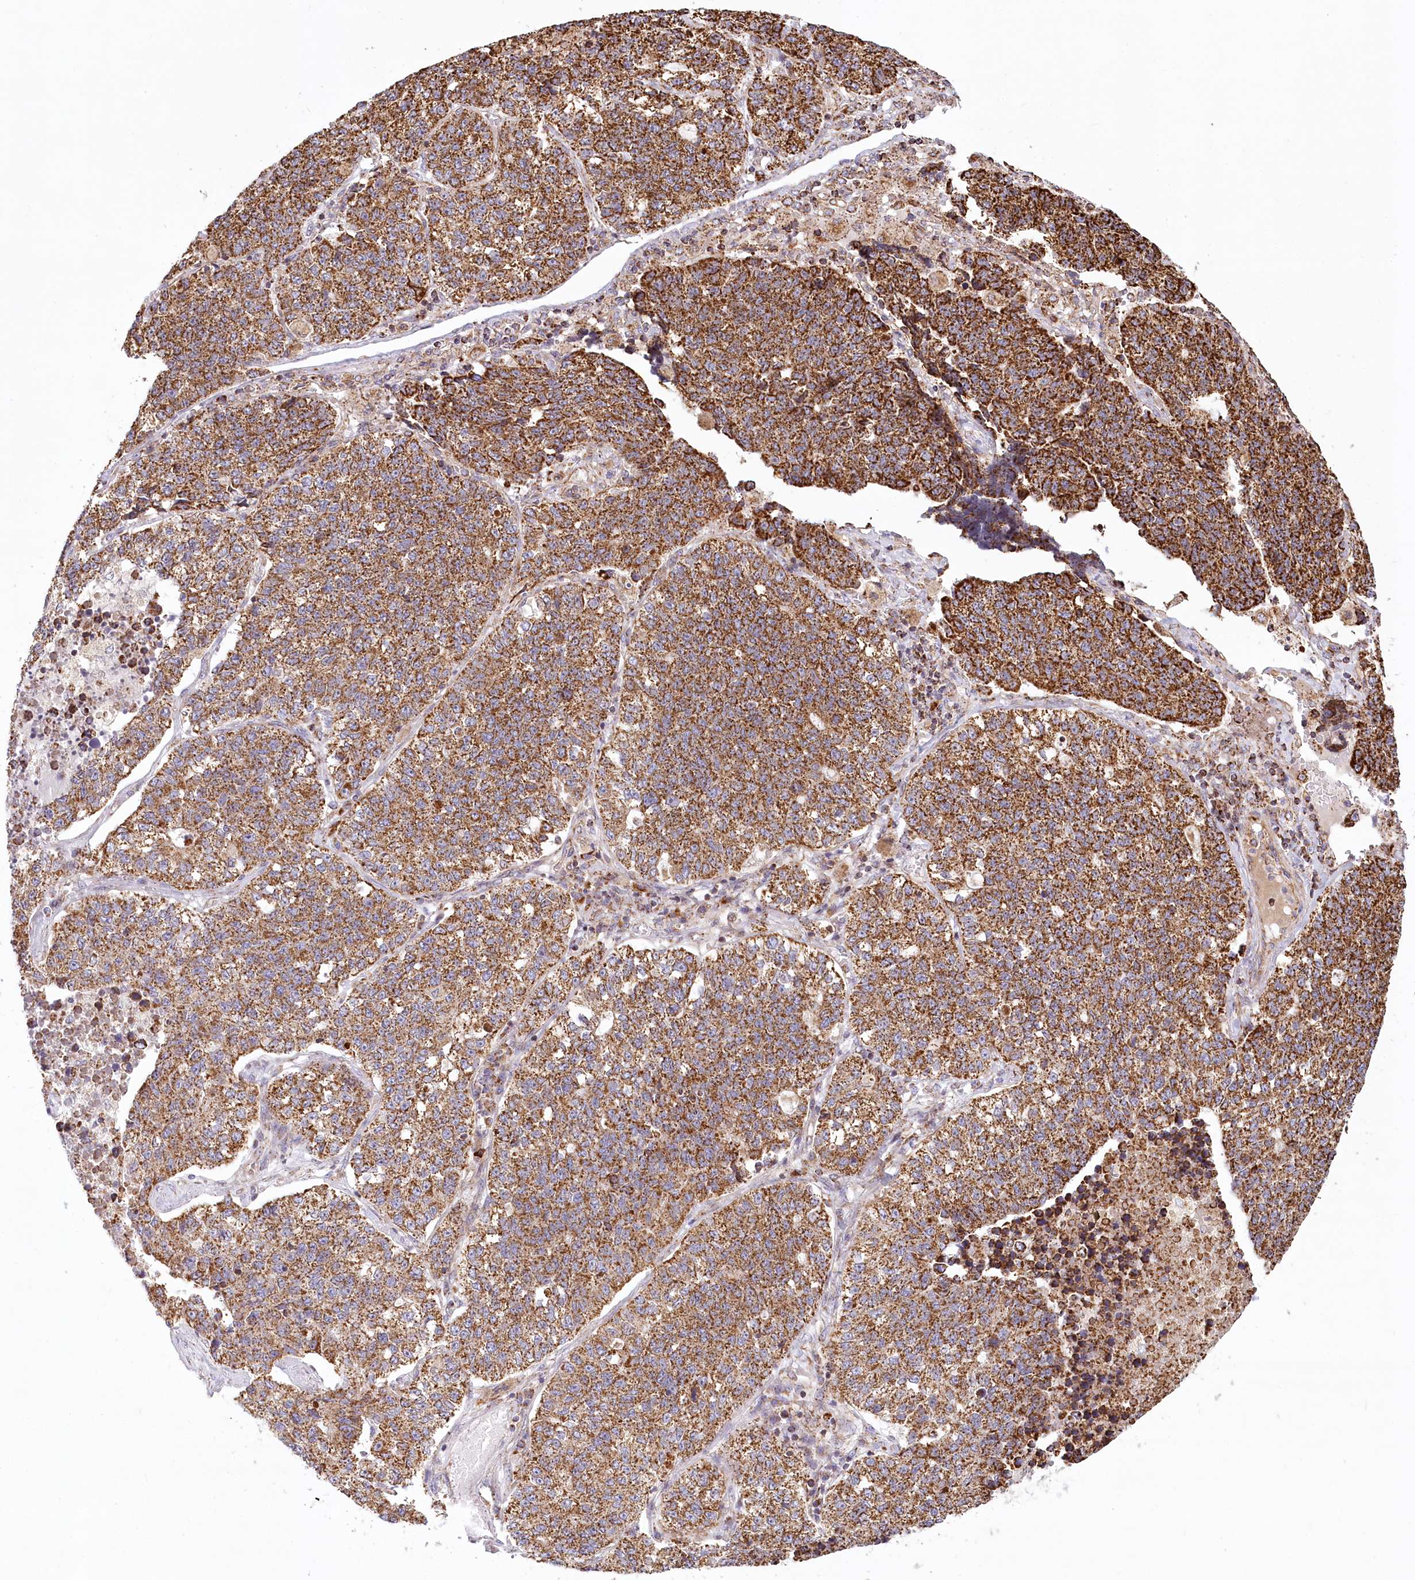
{"staining": {"intensity": "strong", "quantity": ">75%", "location": "cytoplasmic/membranous"}, "tissue": "lung cancer", "cell_type": "Tumor cells", "image_type": "cancer", "snomed": [{"axis": "morphology", "description": "Adenocarcinoma, NOS"}, {"axis": "topography", "description": "Lung"}], "caption": "Adenocarcinoma (lung) stained with a brown dye displays strong cytoplasmic/membranous positive staining in about >75% of tumor cells.", "gene": "UMPS", "patient": {"sex": "male", "age": 49}}